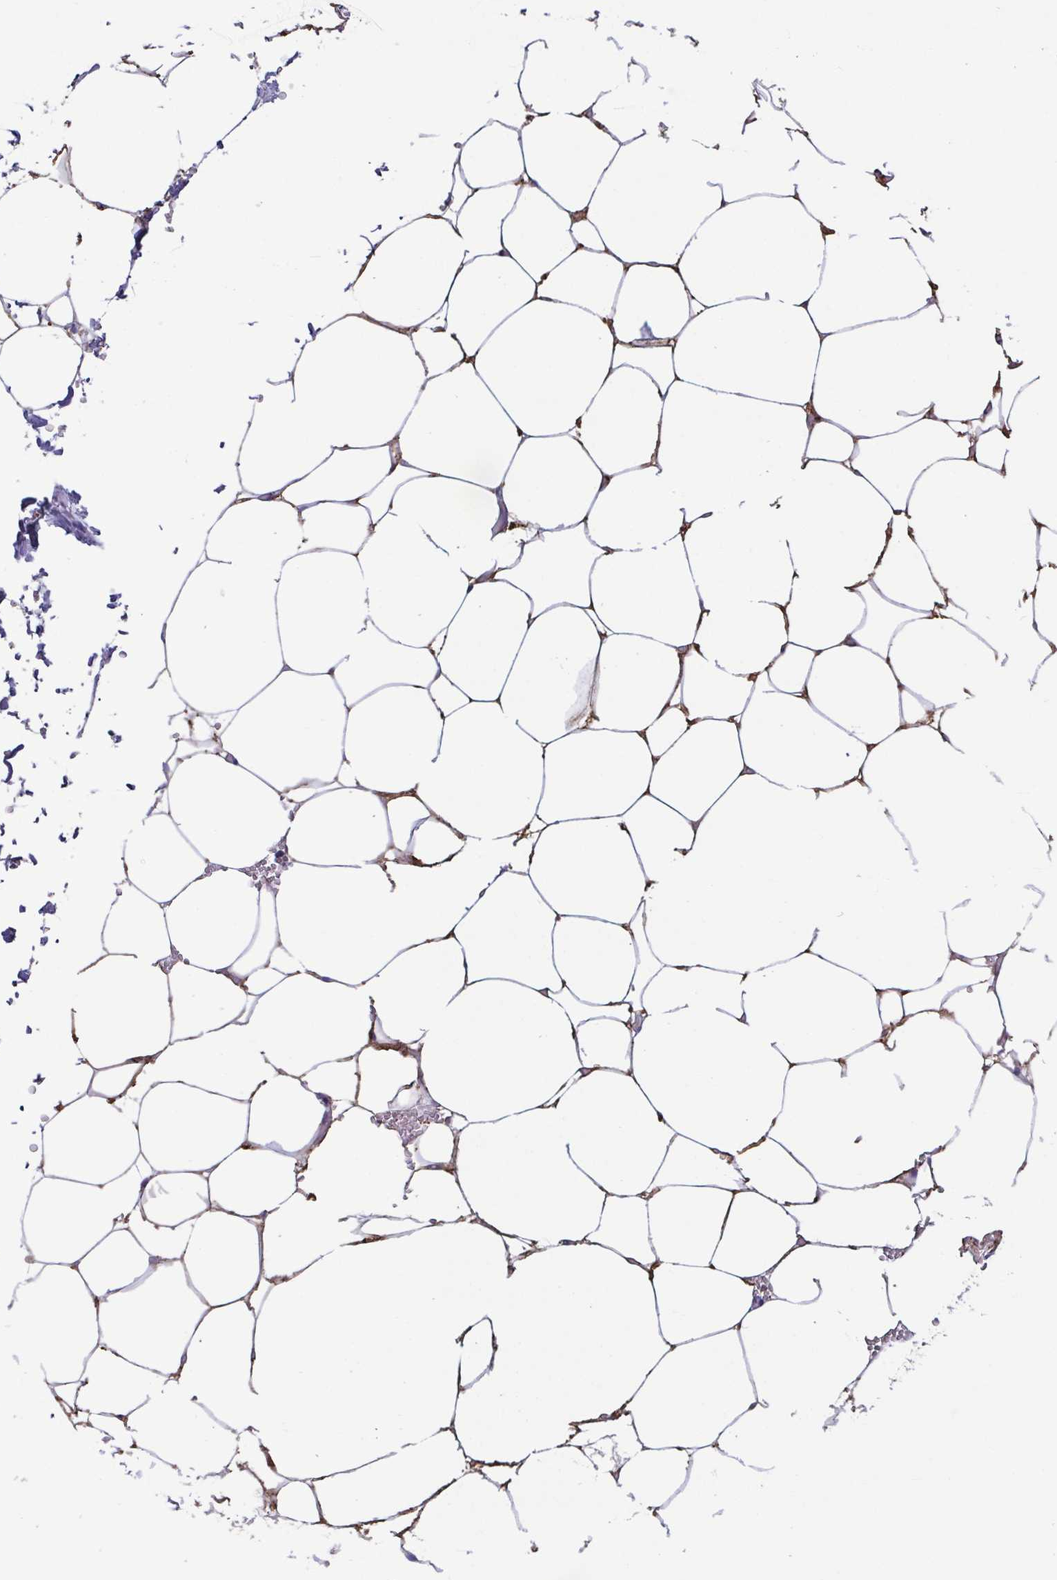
{"staining": {"intensity": "weak", "quantity": "<25%", "location": "cytoplasmic/membranous"}, "tissue": "adipose tissue", "cell_type": "Adipocytes", "image_type": "normal", "snomed": [{"axis": "morphology", "description": "Normal tissue, NOS"}, {"axis": "topography", "description": "Adipose tissue"}, {"axis": "topography", "description": "Vascular tissue"}, {"axis": "topography", "description": "Rectum"}, {"axis": "topography", "description": "Peripheral nerve tissue"}], "caption": "Immunohistochemical staining of unremarkable adipose tissue exhibits no significant staining in adipocytes. (DAB (3,3'-diaminobenzidine) immunohistochemistry visualized using brightfield microscopy, high magnification).", "gene": "ATP6V1G2", "patient": {"sex": "female", "age": 69}}